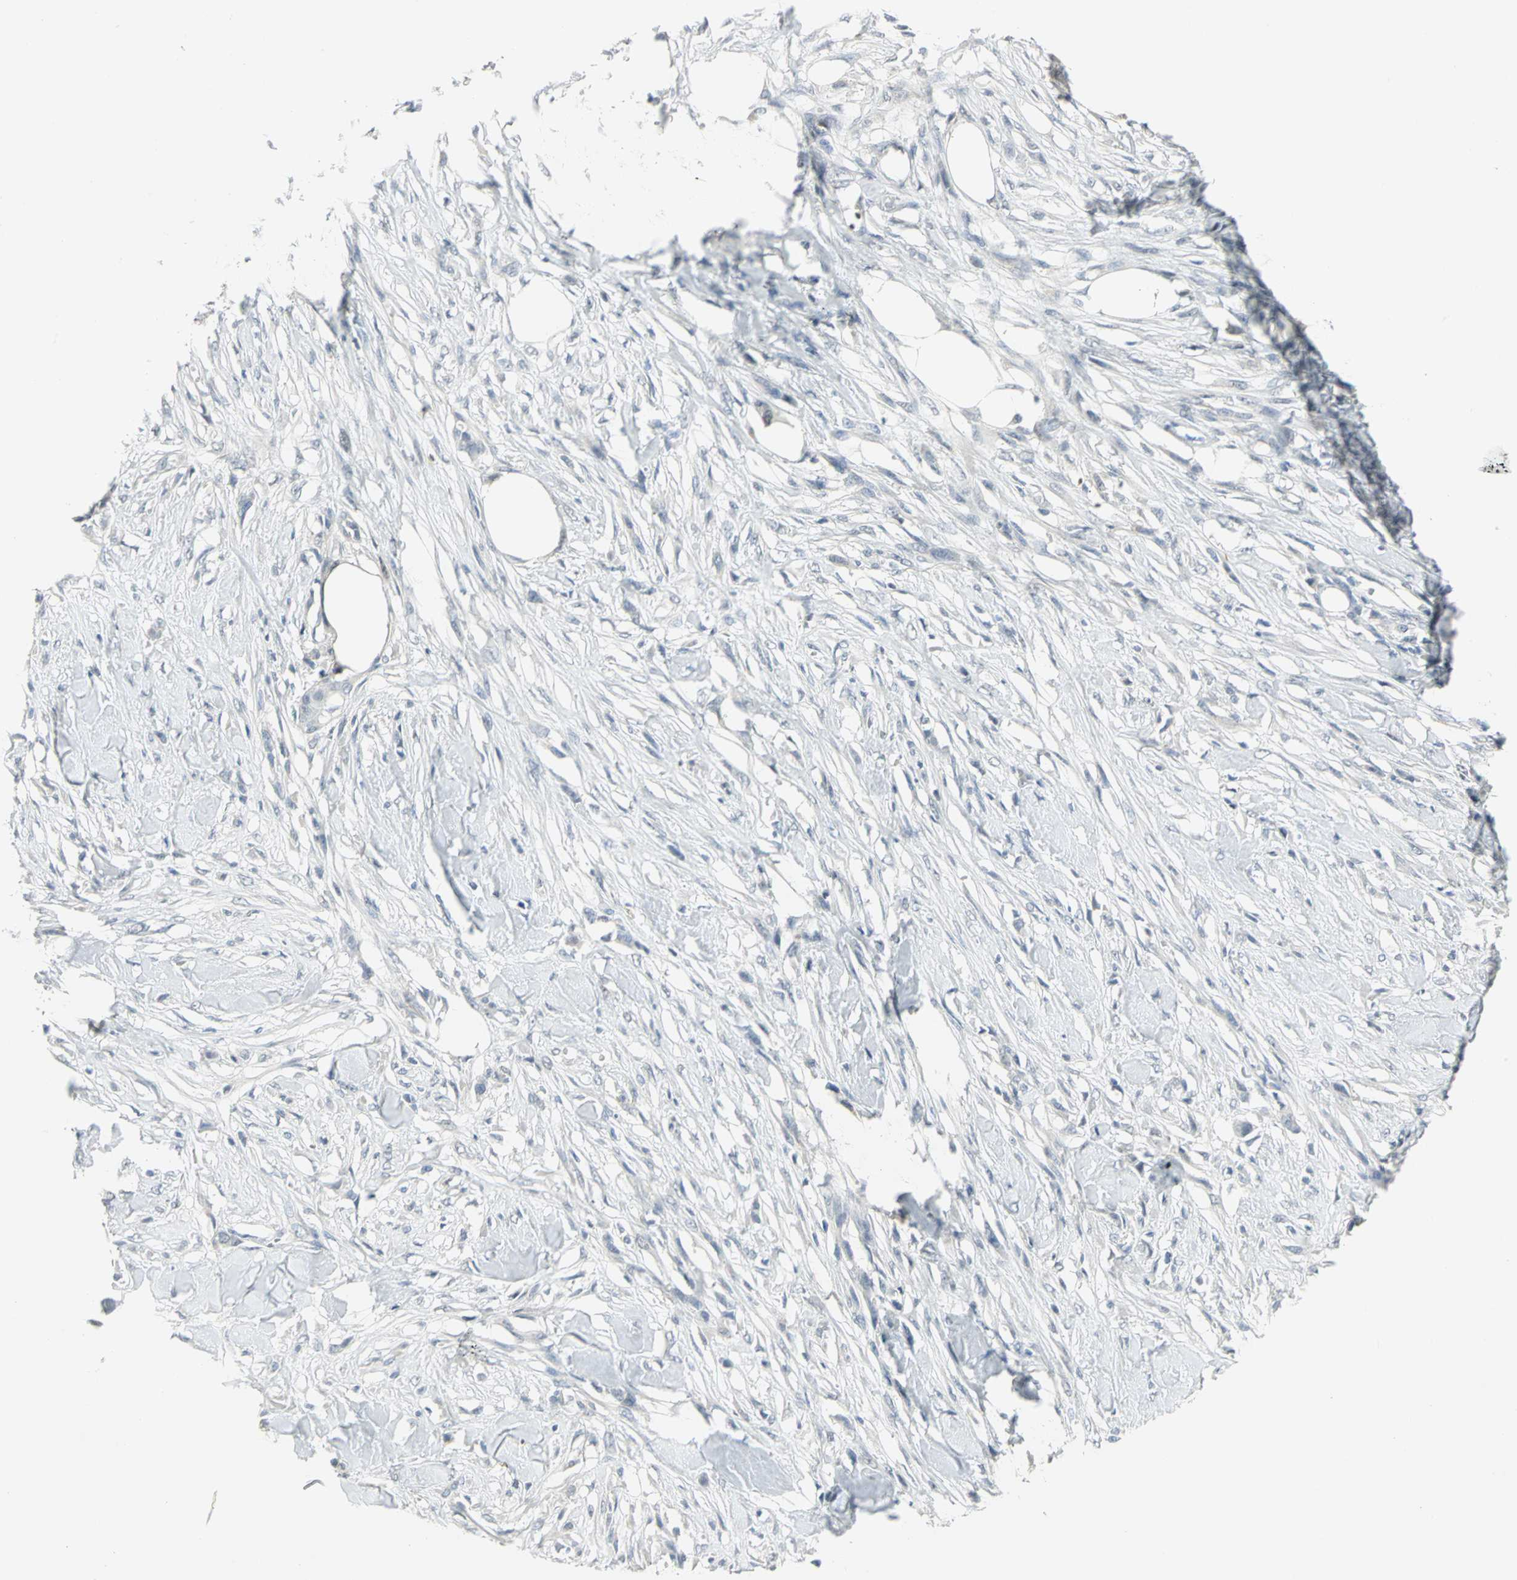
{"staining": {"intensity": "negative", "quantity": "none", "location": "none"}, "tissue": "skin cancer", "cell_type": "Tumor cells", "image_type": "cancer", "snomed": [{"axis": "morphology", "description": "Normal tissue, NOS"}, {"axis": "morphology", "description": "Squamous cell carcinoma, NOS"}, {"axis": "topography", "description": "Skin"}], "caption": "Immunohistochemical staining of human squamous cell carcinoma (skin) shows no significant expression in tumor cells.", "gene": "BCL6", "patient": {"sex": "female", "age": 59}}